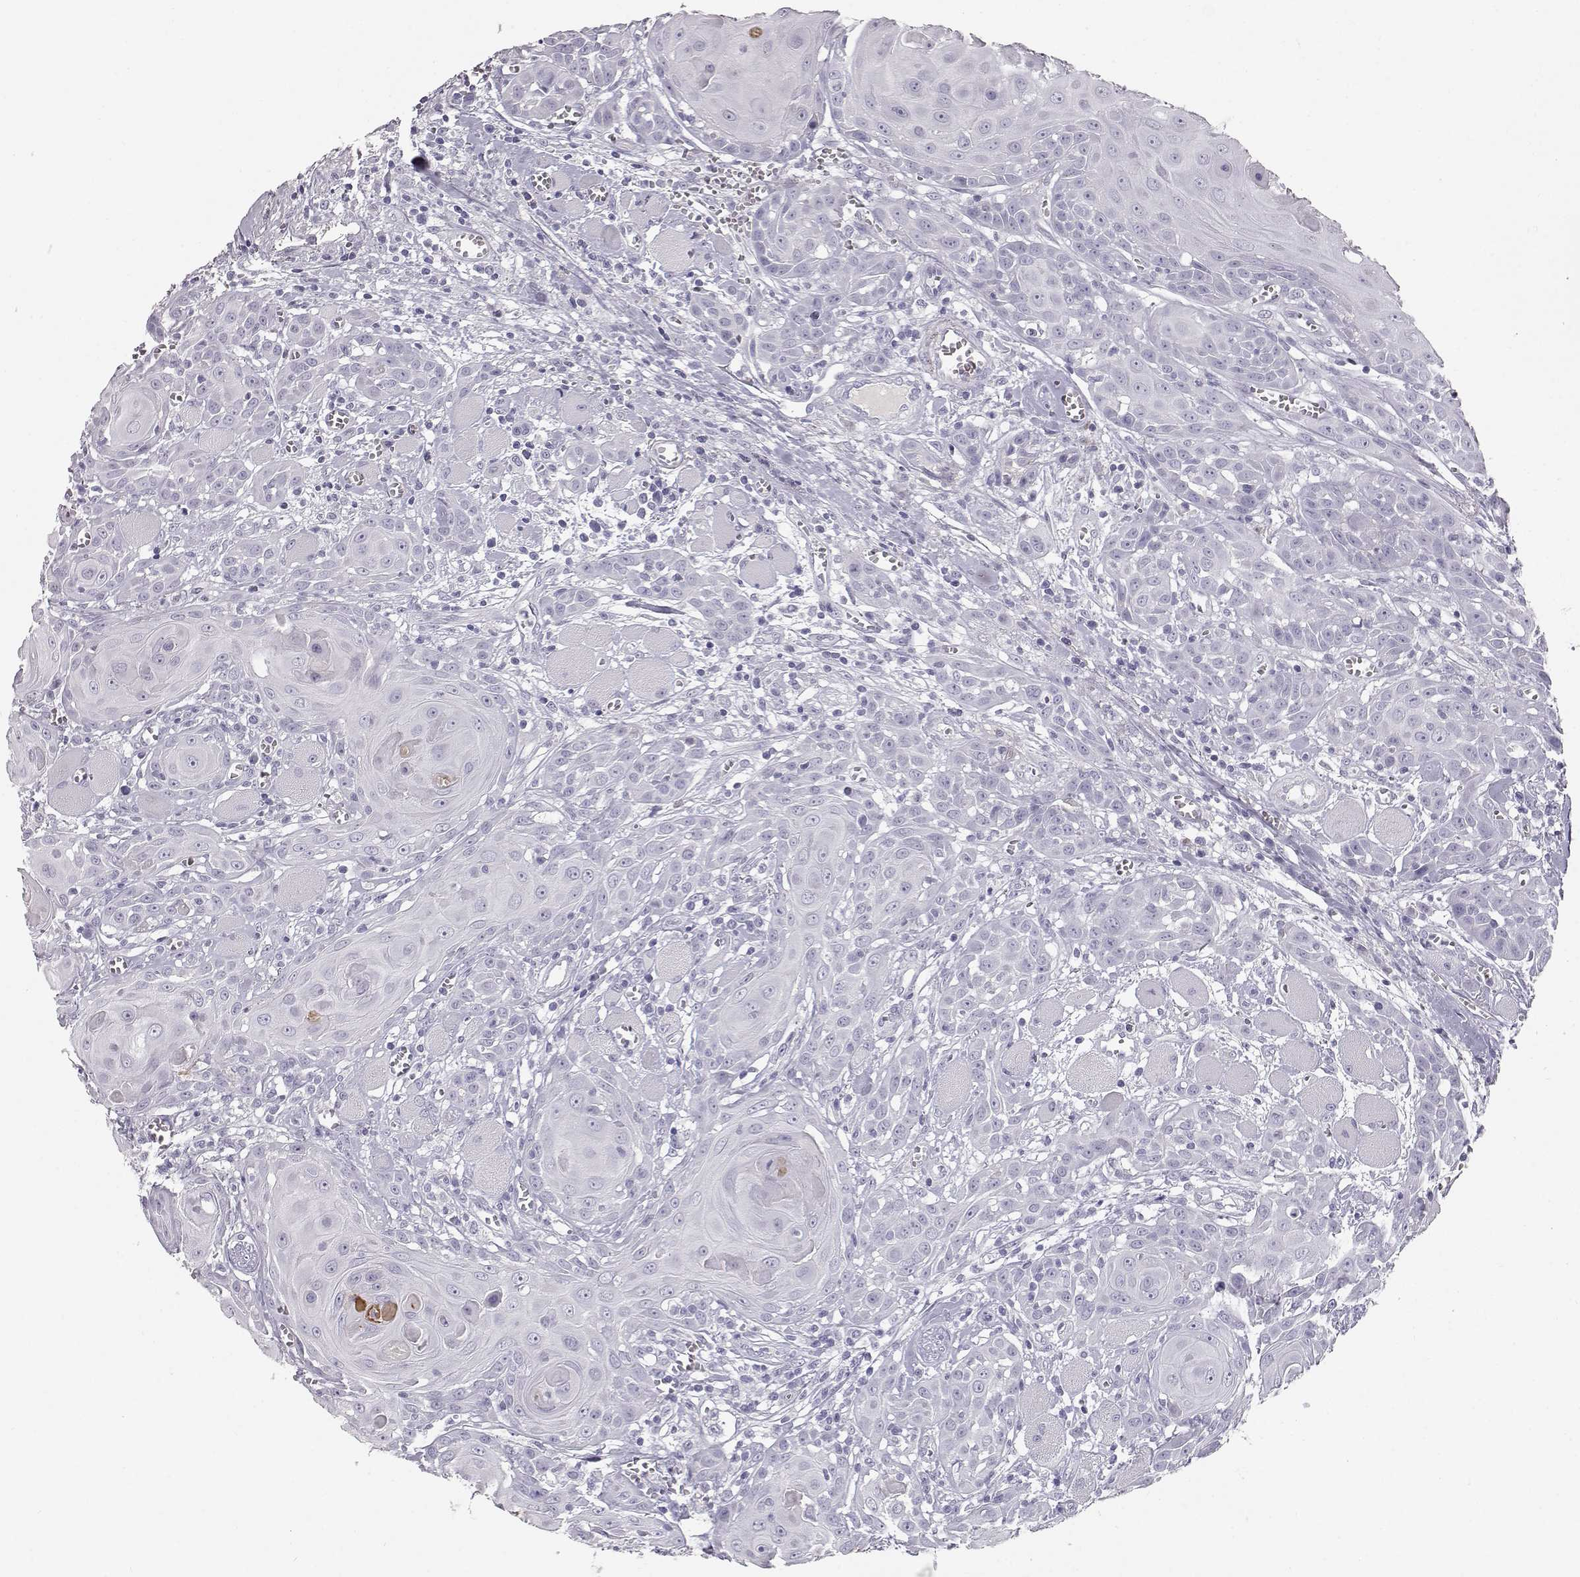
{"staining": {"intensity": "negative", "quantity": "none", "location": "none"}, "tissue": "head and neck cancer", "cell_type": "Tumor cells", "image_type": "cancer", "snomed": [{"axis": "morphology", "description": "Squamous cell carcinoma, NOS"}, {"axis": "topography", "description": "Head-Neck"}], "caption": "This is an immunohistochemistry image of head and neck cancer. There is no positivity in tumor cells.", "gene": "KRTAP16-1", "patient": {"sex": "female", "age": 80}}